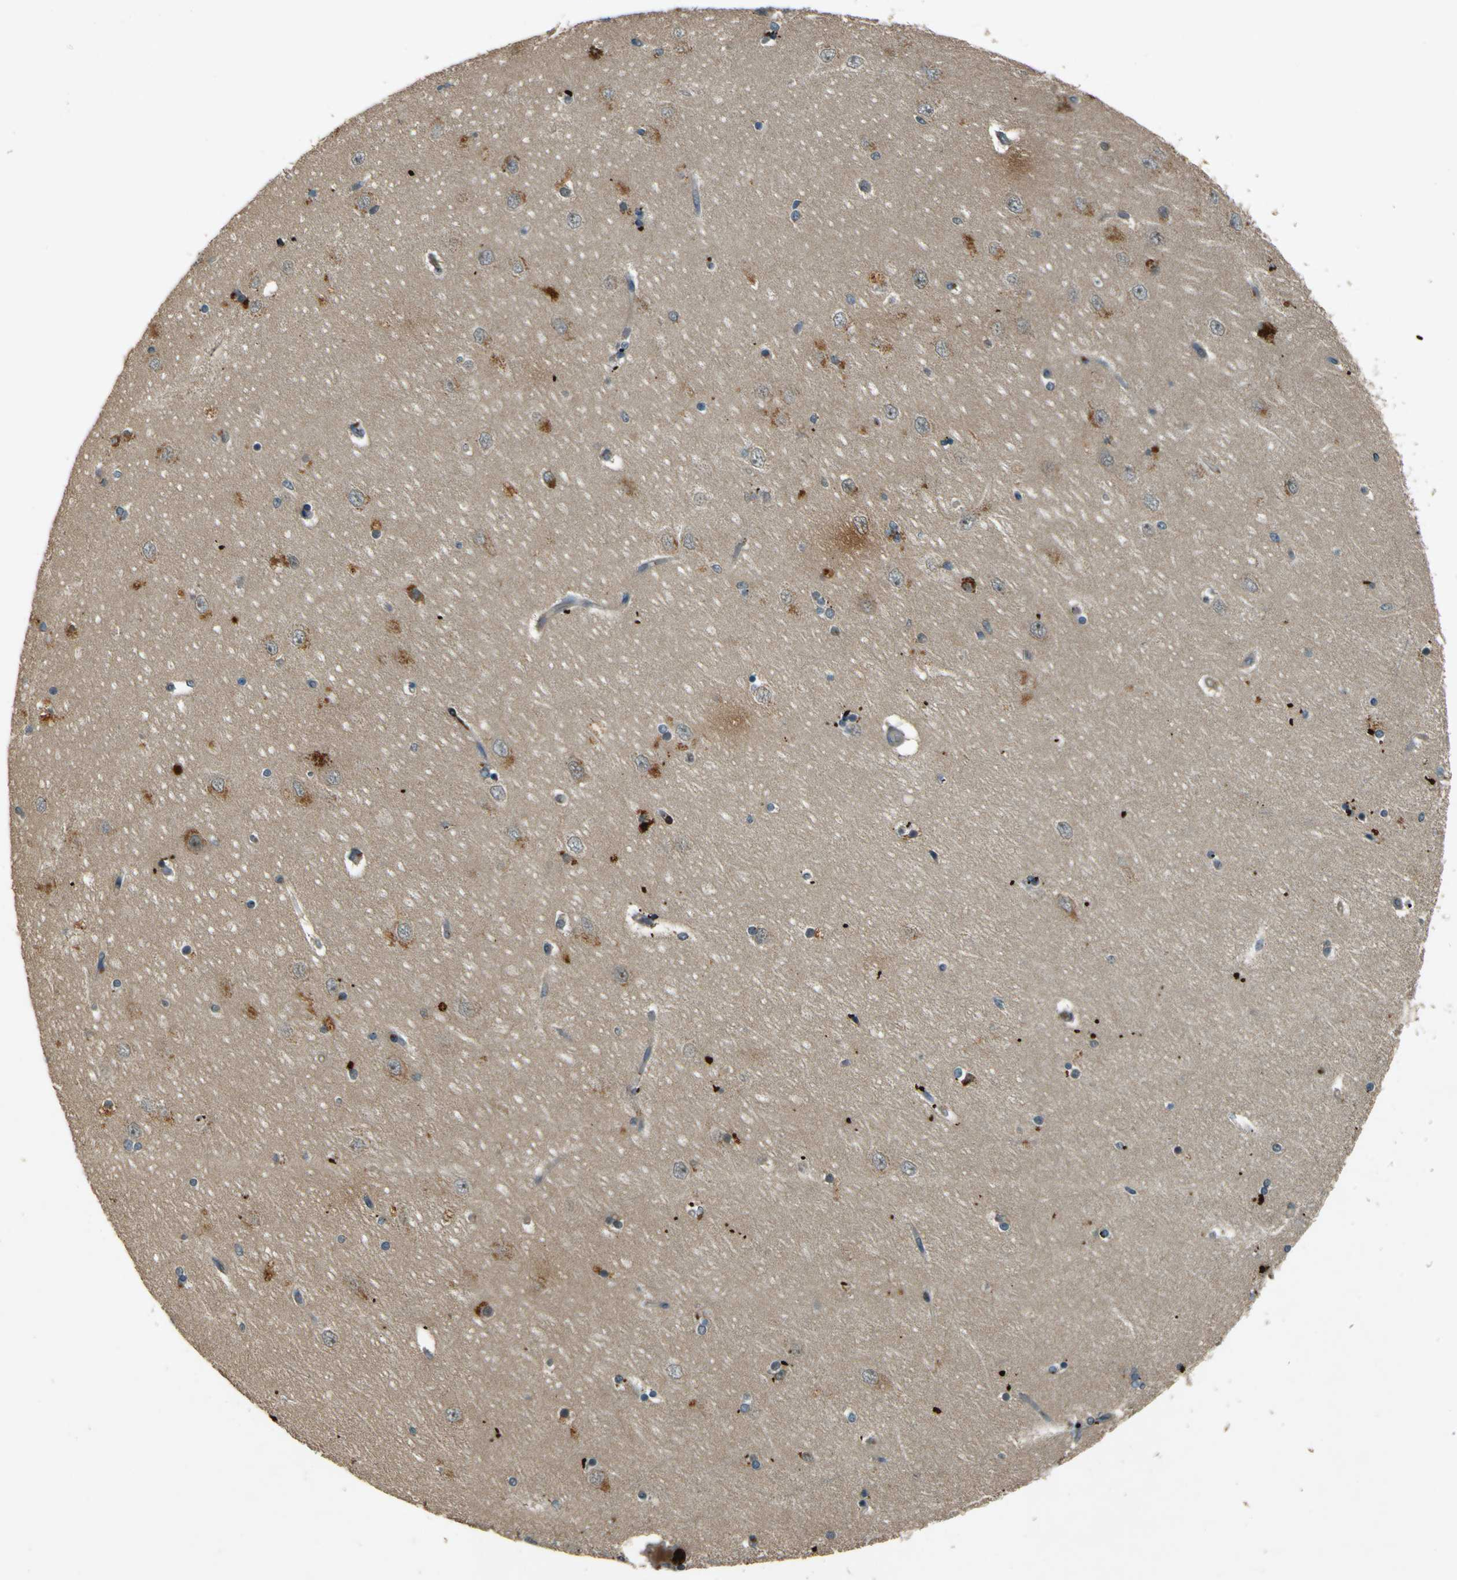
{"staining": {"intensity": "negative", "quantity": "none", "location": "none"}, "tissue": "hippocampus", "cell_type": "Glial cells", "image_type": "normal", "snomed": [{"axis": "morphology", "description": "Normal tissue, NOS"}, {"axis": "topography", "description": "Hippocampus"}], "caption": "This is an immunohistochemistry (IHC) image of benign hippocampus. There is no expression in glial cells.", "gene": "MPDZ", "patient": {"sex": "female", "age": 54}}